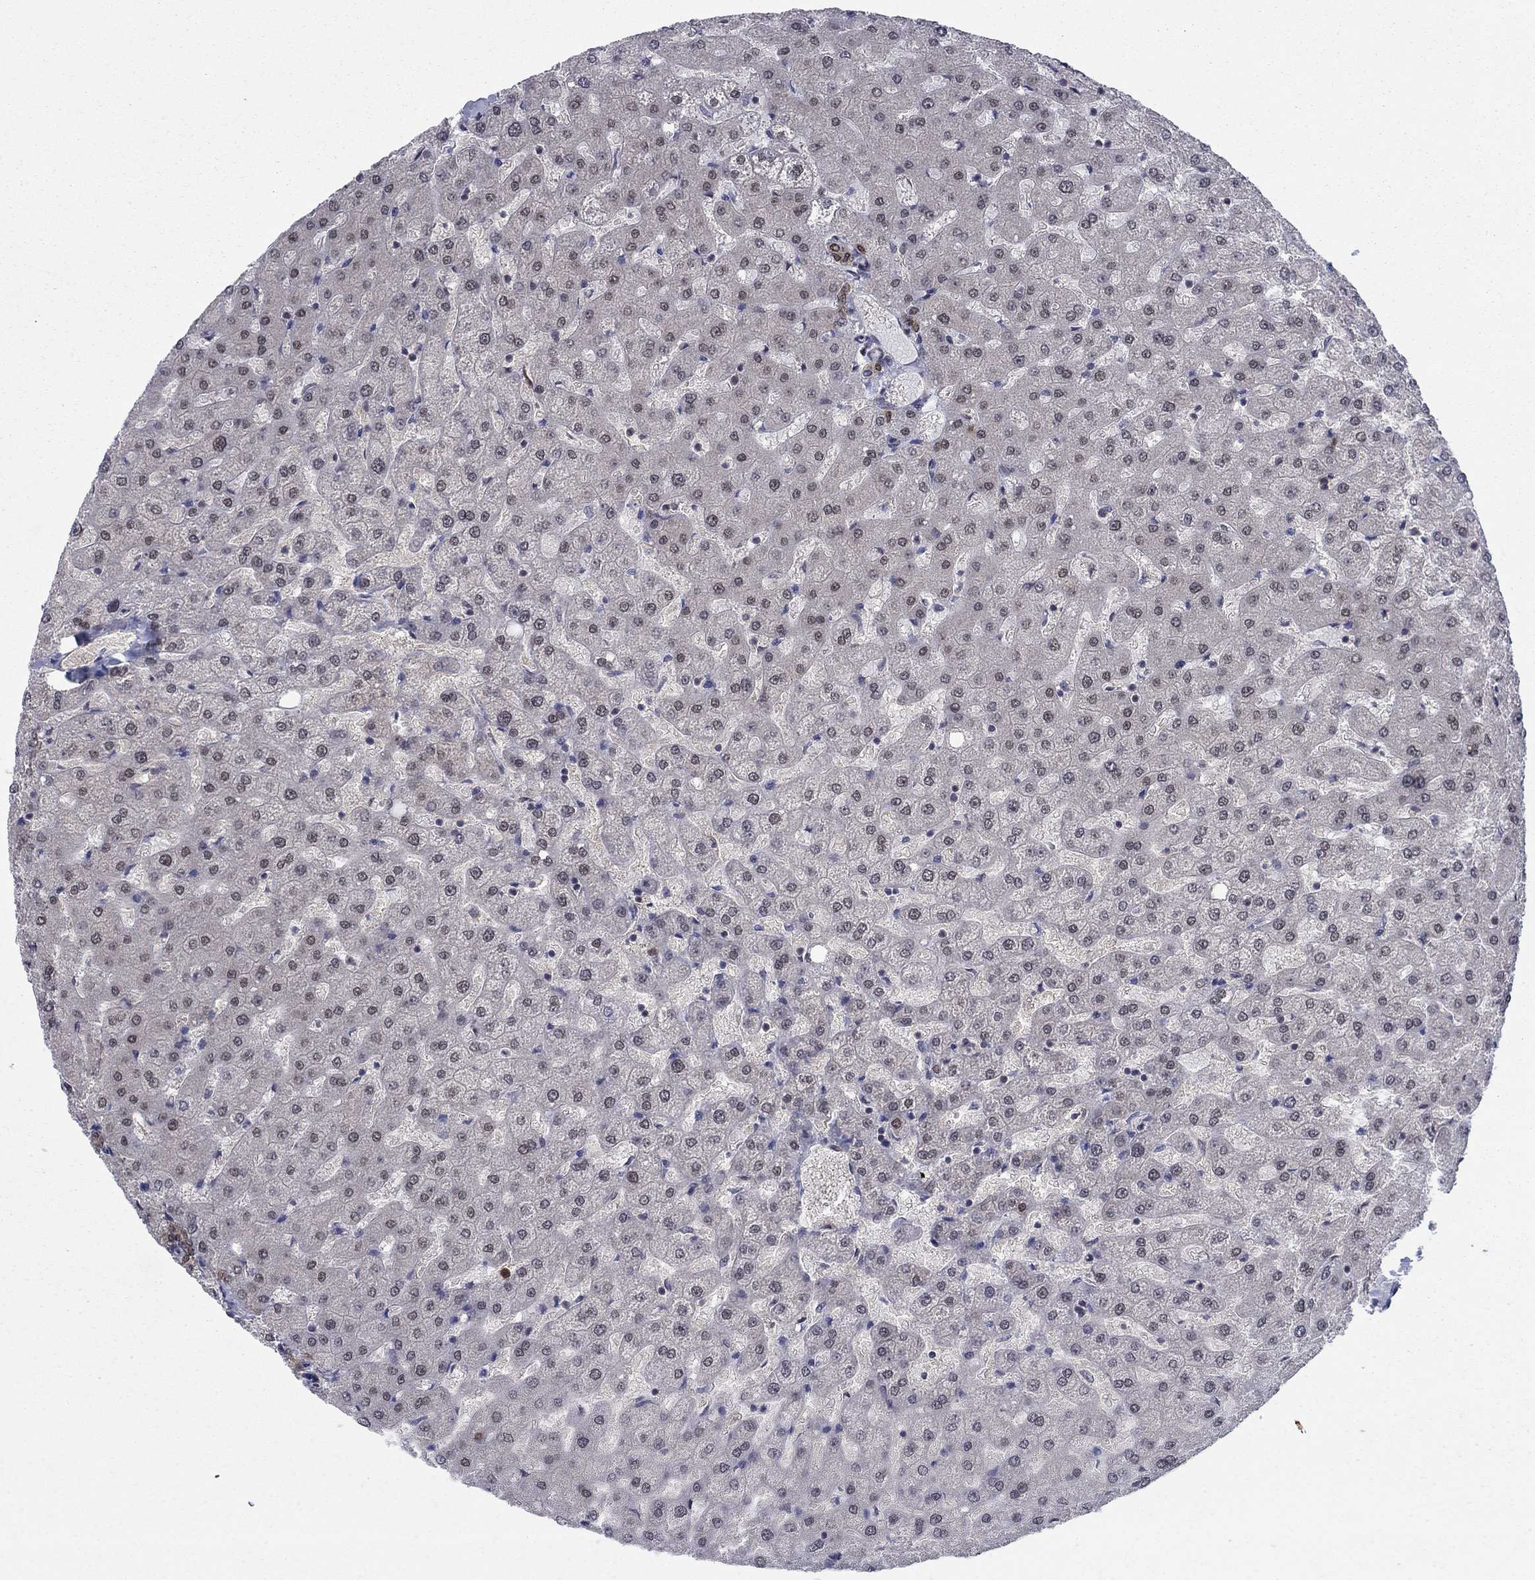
{"staining": {"intensity": "weak", "quantity": "25%-75%", "location": "cytoplasmic/membranous"}, "tissue": "liver", "cell_type": "Cholangiocytes", "image_type": "normal", "snomed": [{"axis": "morphology", "description": "Normal tissue, NOS"}, {"axis": "topography", "description": "Liver"}], "caption": "Immunohistochemical staining of unremarkable liver reveals low levels of weak cytoplasmic/membranous positivity in about 25%-75% of cholangiocytes.", "gene": "FKBP4", "patient": {"sex": "female", "age": 50}}